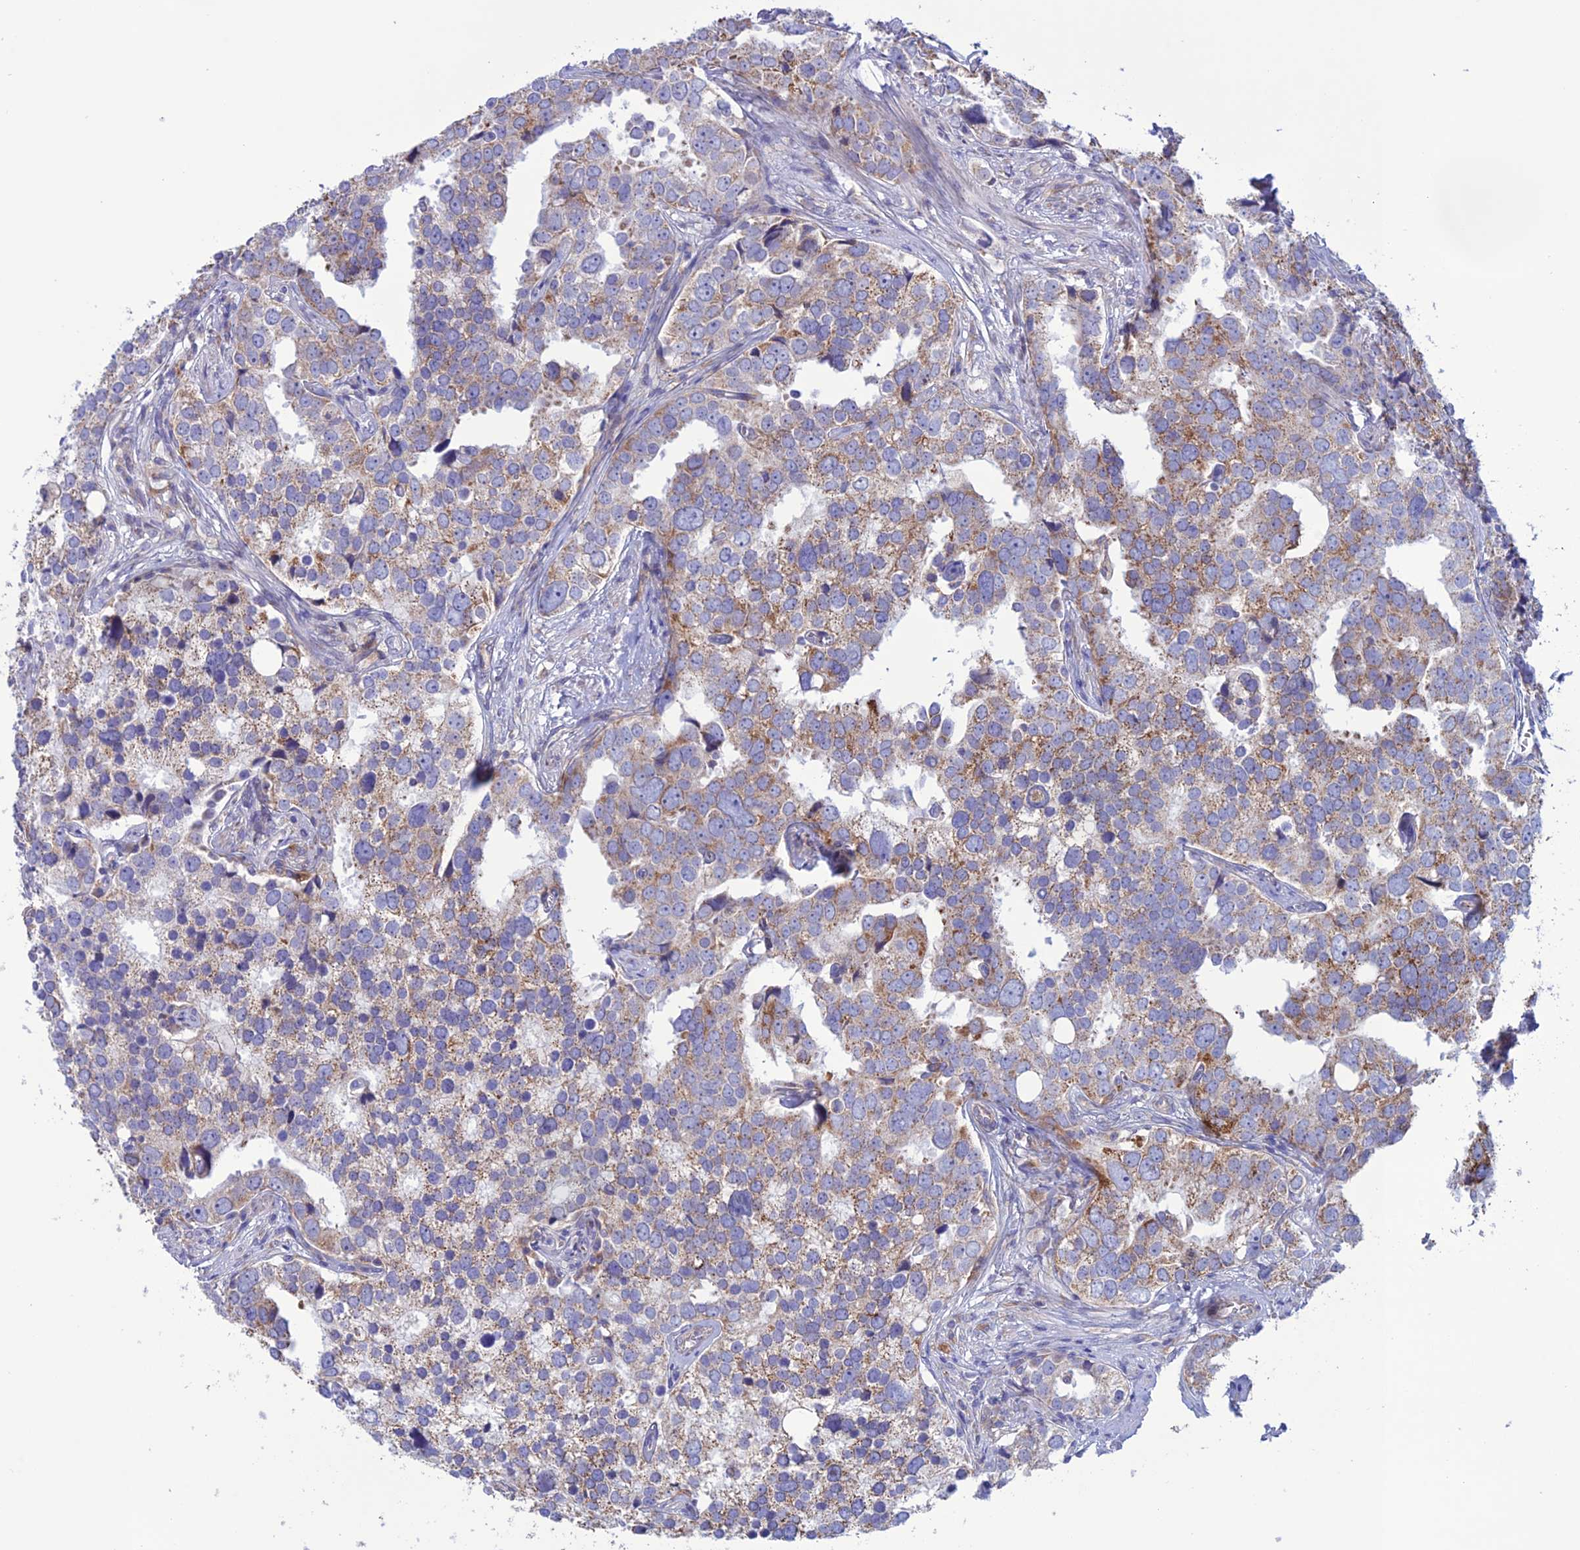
{"staining": {"intensity": "moderate", "quantity": "25%-75%", "location": "cytoplasmic/membranous"}, "tissue": "prostate cancer", "cell_type": "Tumor cells", "image_type": "cancer", "snomed": [{"axis": "morphology", "description": "Adenocarcinoma, High grade"}, {"axis": "topography", "description": "Prostate"}], "caption": "This image reveals adenocarcinoma (high-grade) (prostate) stained with immunohistochemistry to label a protein in brown. The cytoplasmic/membranous of tumor cells show moderate positivity for the protein. Nuclei are counter-stained blue.", "gene": "CLCN7", "patient": {"sex": "male", "age": 71}}